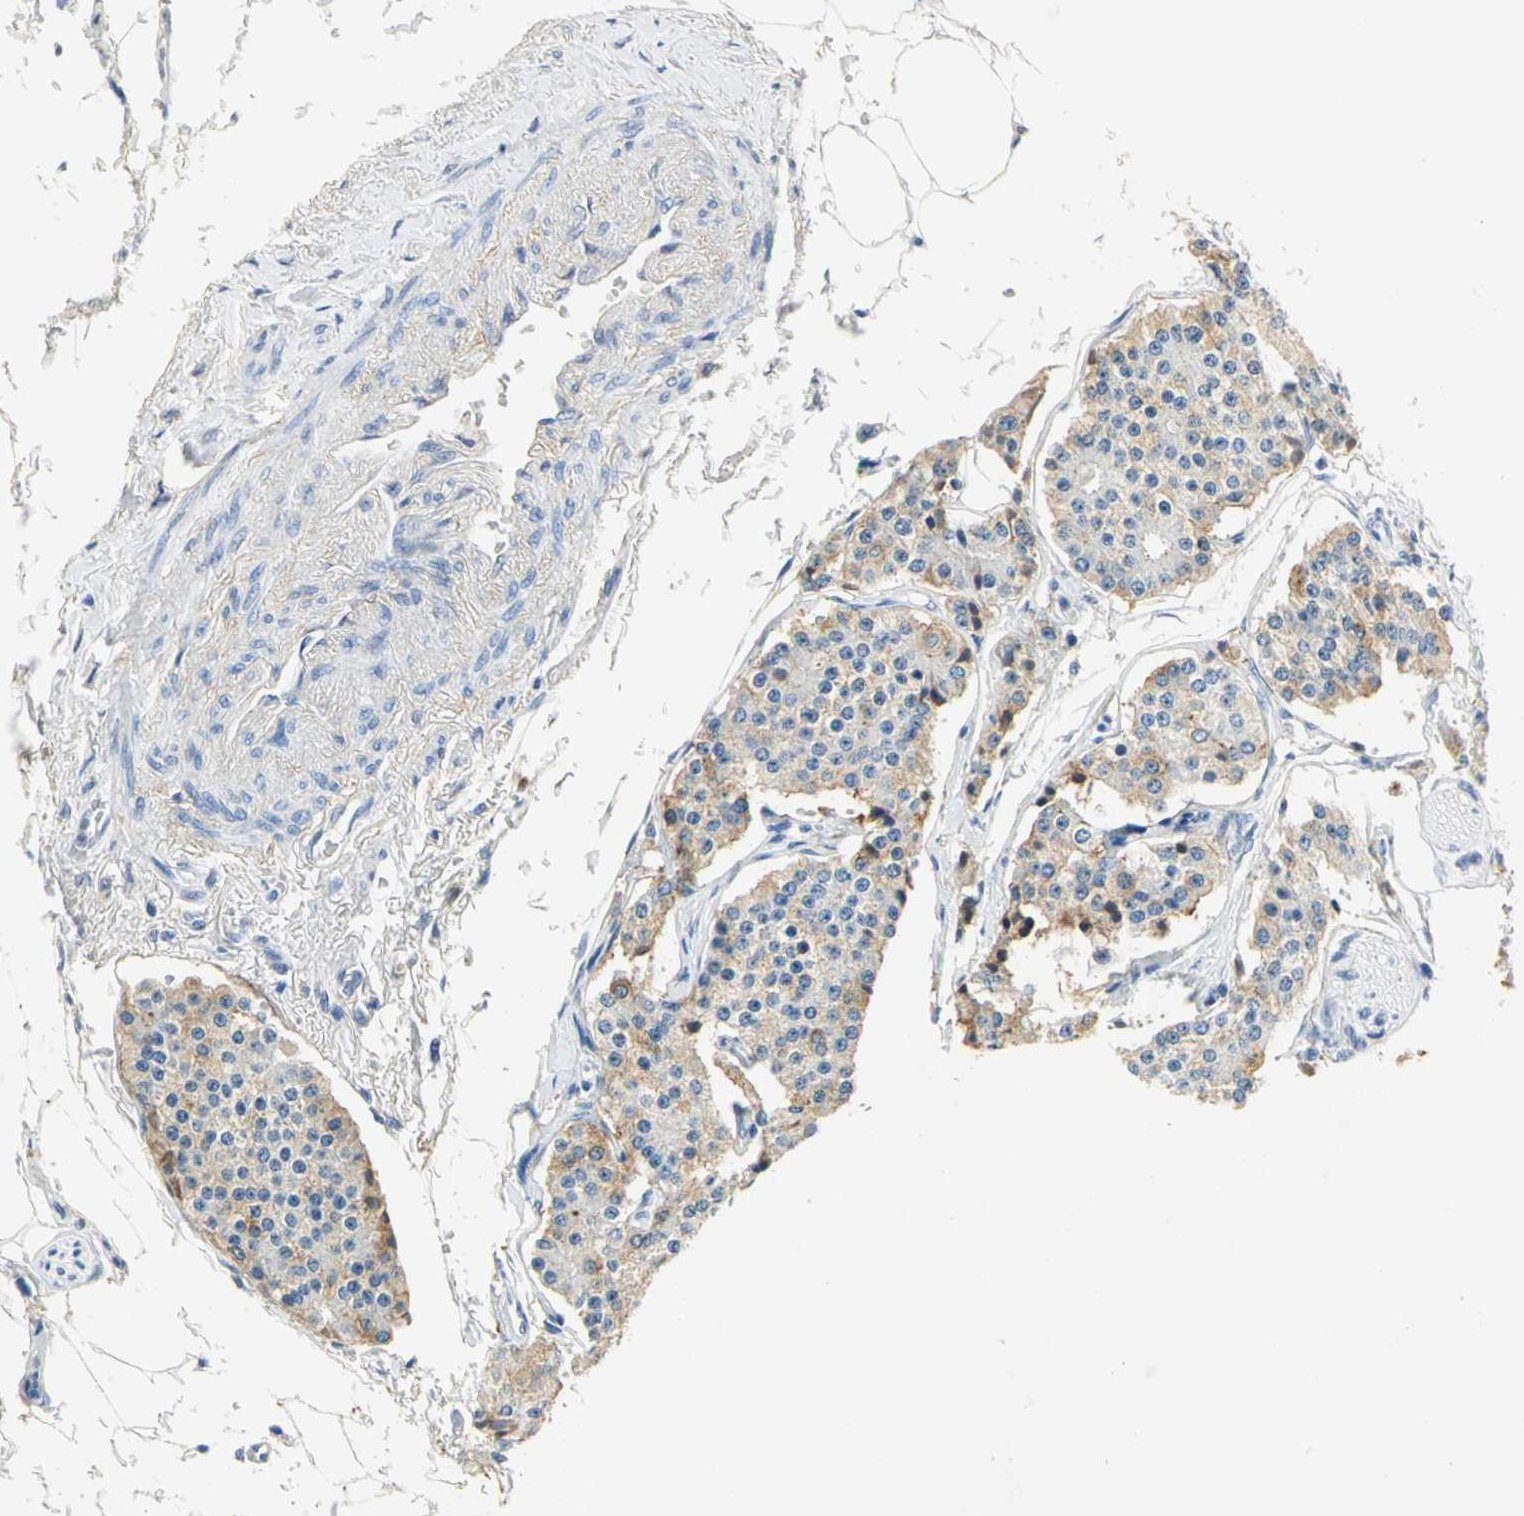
{"staining": {"intensity": "moderate", "quantity": "25%-75%", "location": "cytoplasmic/membranous"}, "tissue": "carcinoid", "cell_type": "Tumor cells", "image_type": "cancer", "snomed": [{"axis": "morphology", "description": "Carcinoid, malignant, NOS"}, {"axis": "topography", "description": "Colon"}], "caption": "Moderate cytoplasmic/membranous staining is seen in about 25%-75% of tumor cells in carcinoid.", "gene": "ANXA4", "patient": {"sex": "female", "age": 61}}